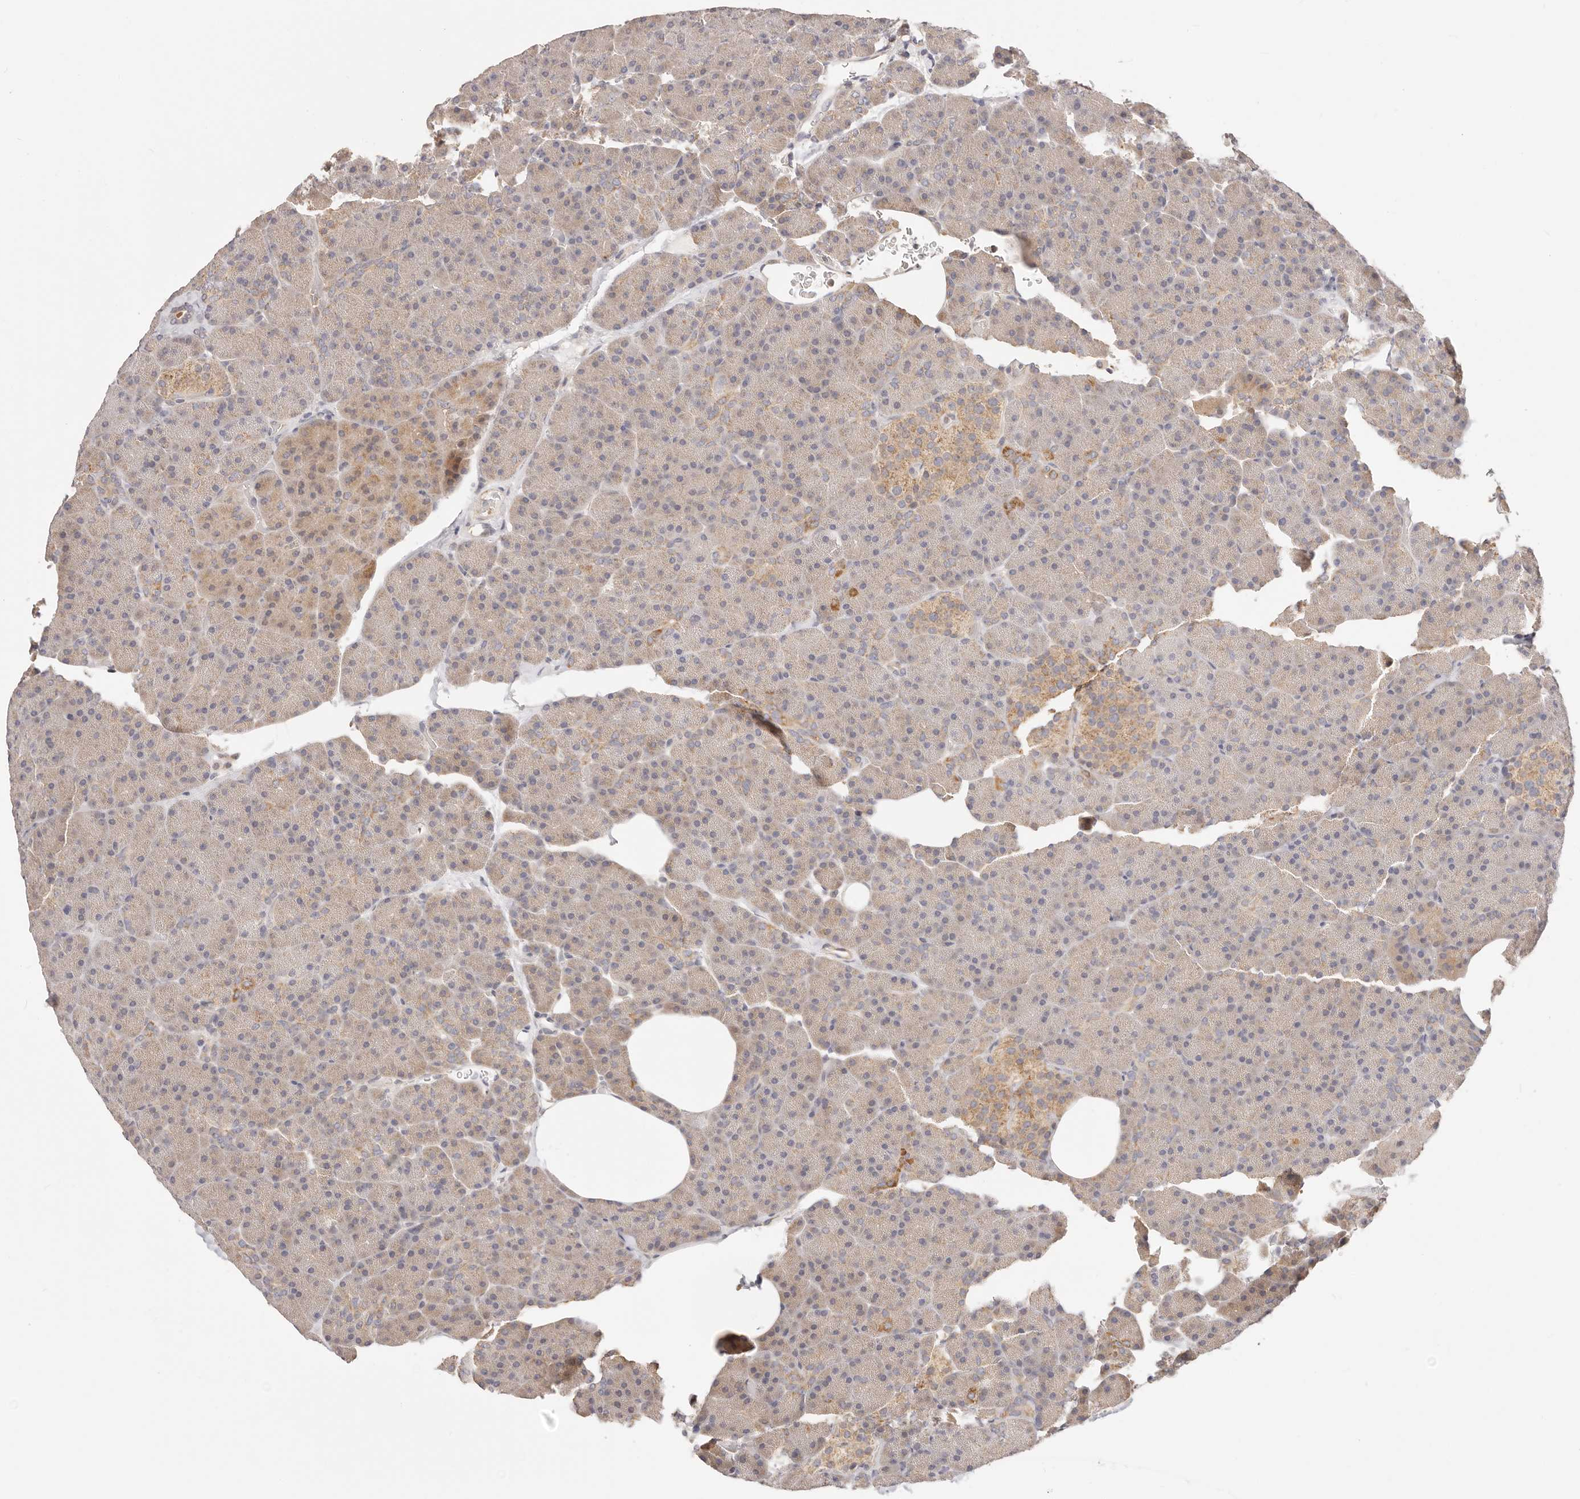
{"staining": {"intensity": "weak", "quantity": ">75%", "location": "cytoplasmic/membranous"}, "tissue": "pancreas", "cell_type": "Exocrine glandular cells", "image_type": "normal", "snomed": [{"axis": "morphology", "description": "Normal tissue, NOS"}, {"axis": "morphology", "description": "Carcinoid, malignant, NOS"}, {"axis": "topography", "description": "Pancreas"}], "caption": "A brown stain labels weak cytoplasmic/membranous positivity of a protein in exocrine glandular cells of benign human pancreas.", "gene": "KCMF1", "patient": {"sex": "female", "age": 35}}